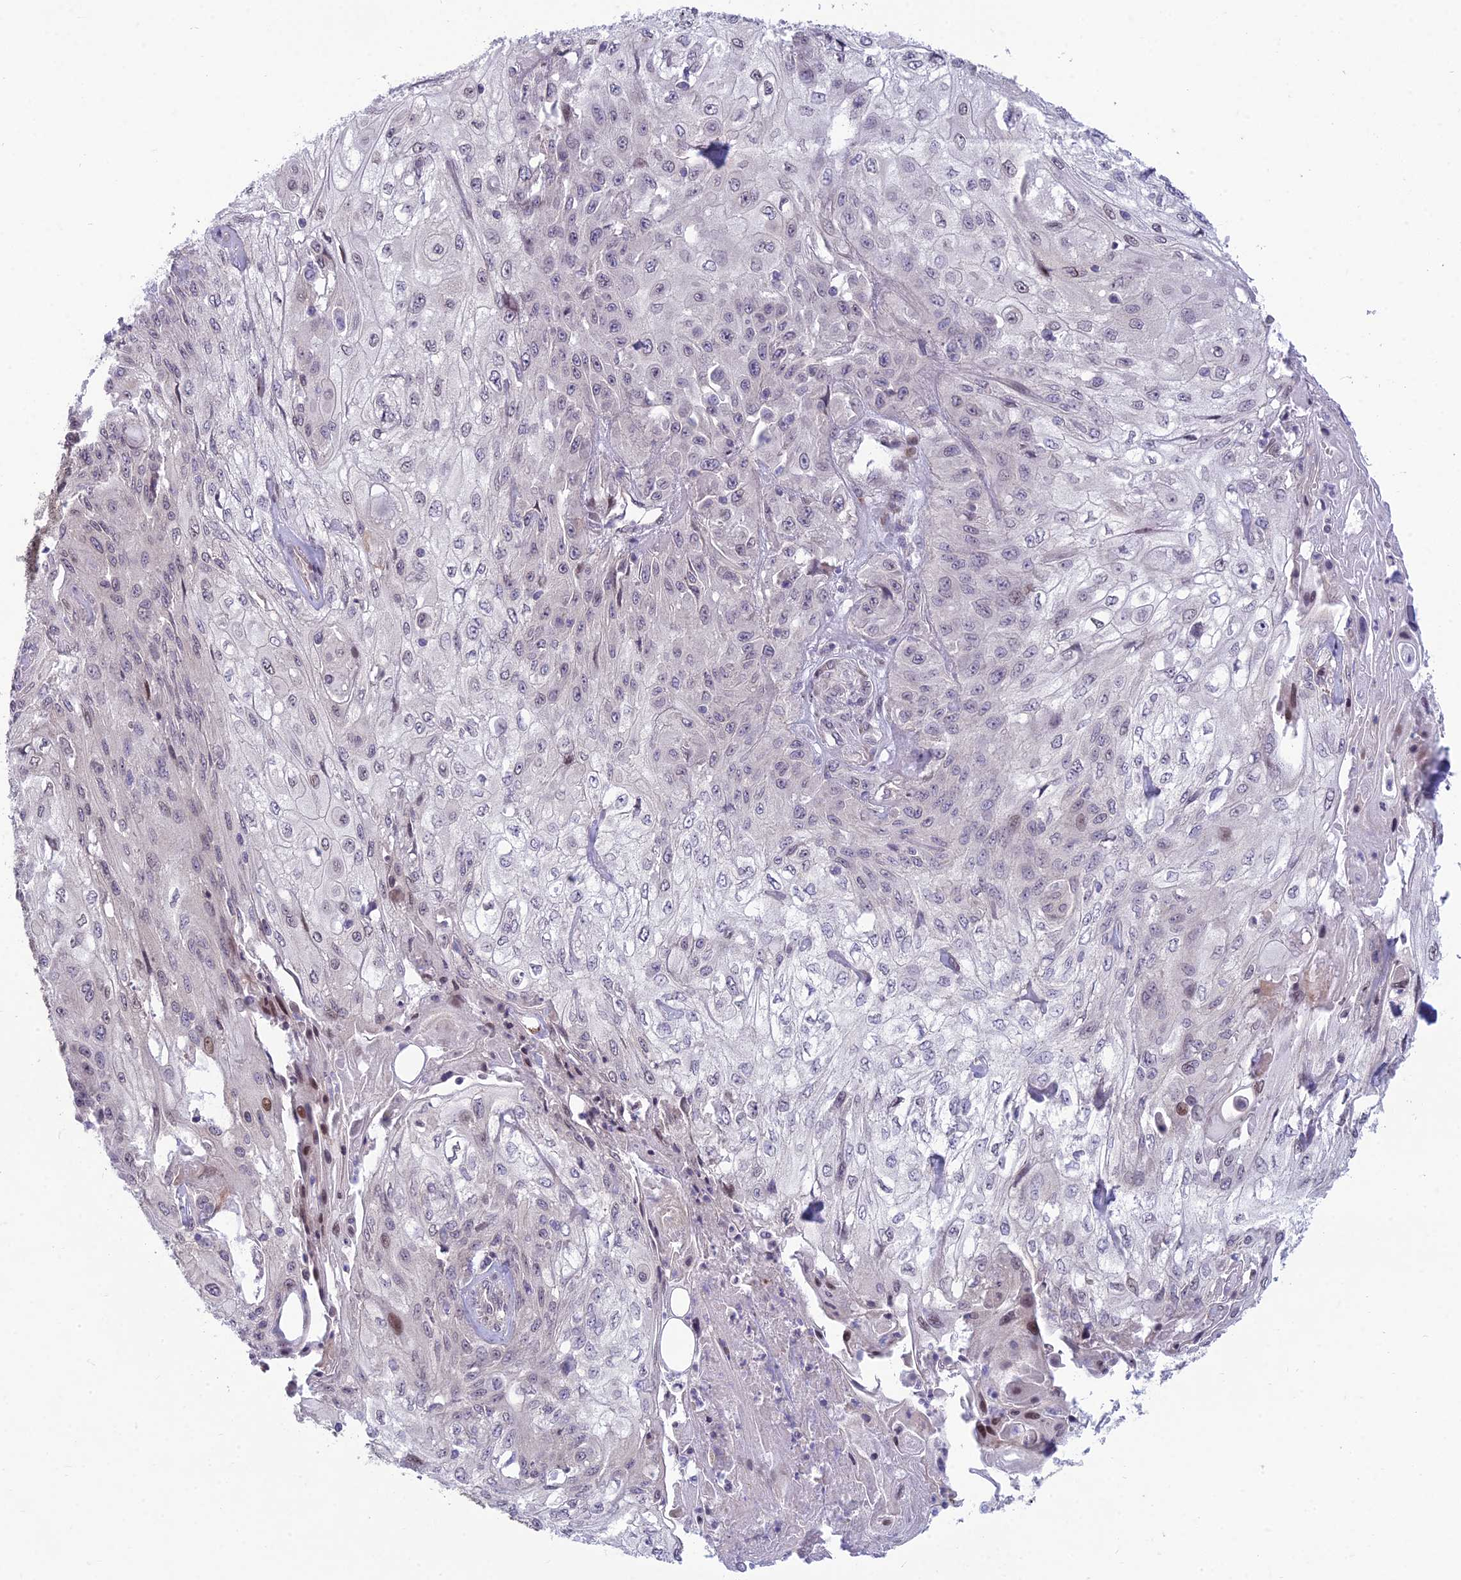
{"staining": {"intensity": "negative", "quantity": "none", "location": "none"}, "tissue": "skin cancer", "cell_type": "Tumor cells", "image_type": "cancer", "snomed": [{"axis": "morphology", "description": "Squamous cell carcinoma, NOS"}, {"axis": "morphology", "description": "Squamous cell carcinoma, metastatic, NOS"}, {"axis": "topography", "description": "Skin"}, {"axis": "topography", "description": "Lymph node"}], "caption": "High magnification brightfield microscopy of skin squamous cell carcinoma stained with DAB (3,3'-diaminobenzidine) (brown) and counterstained with hematoxylin (blue): tumor cells show no significant positivity.", "gene": "DTX2", "patient": {"sex": "male", "age": 75}}